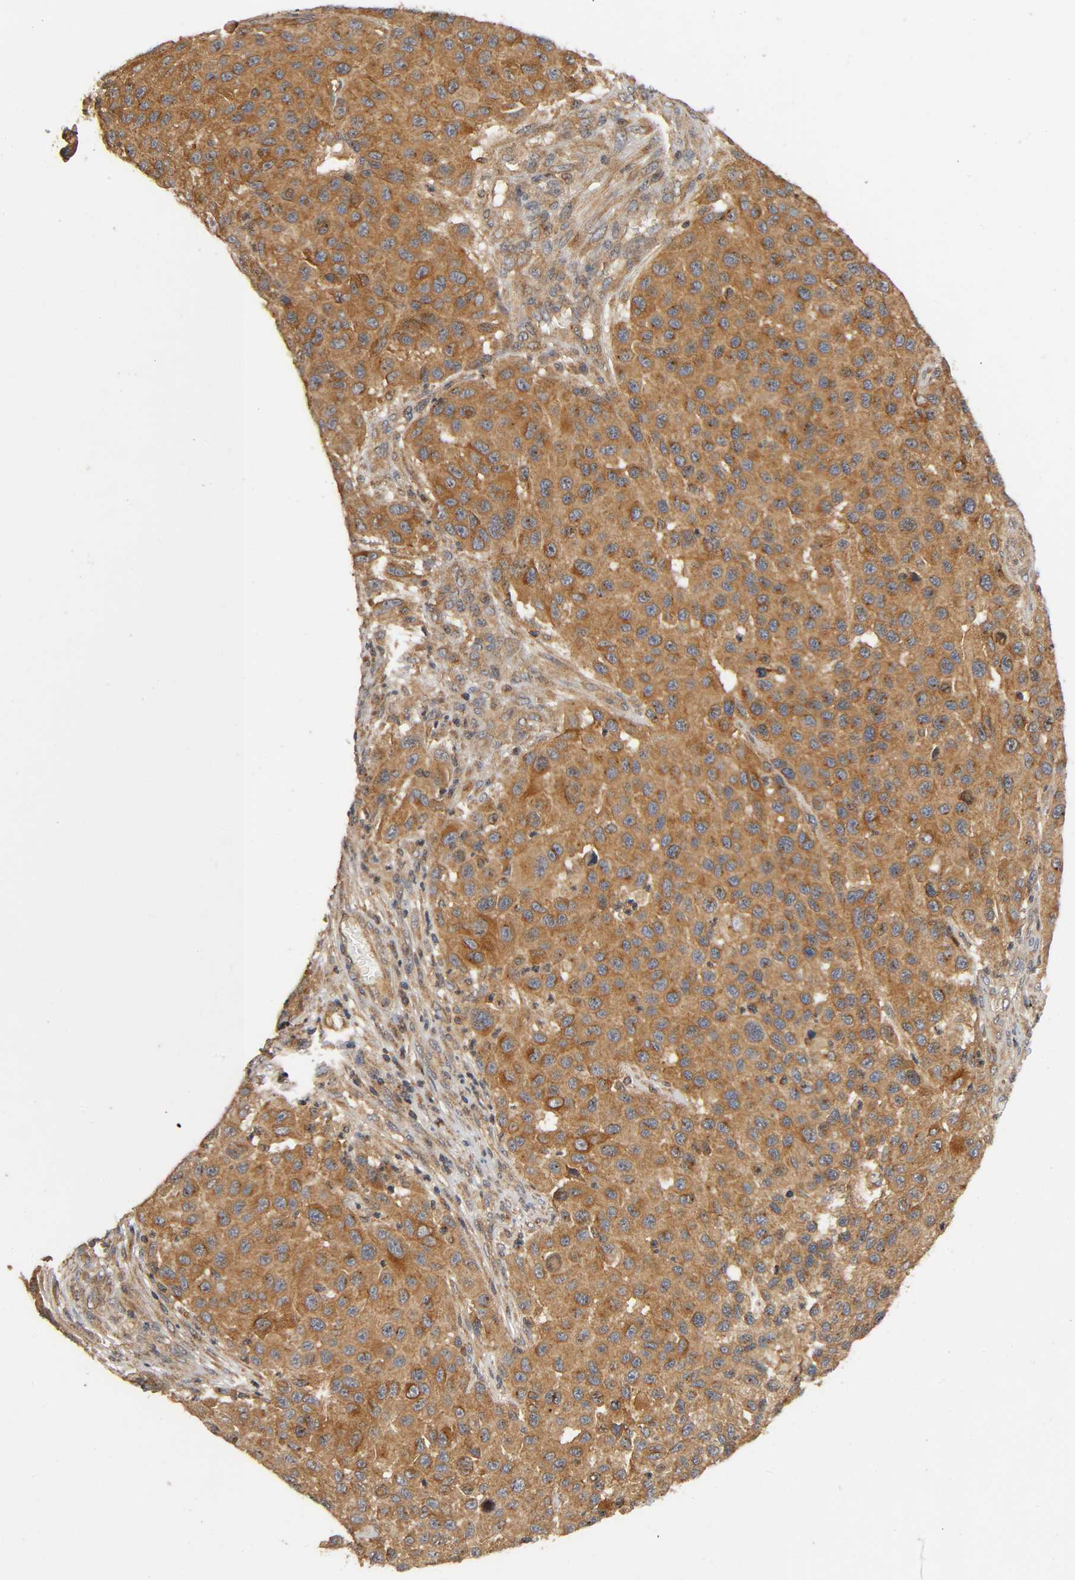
{"staining": {"intensity": "moderate", "quantity": ">75%", "location": "cytoplasmic/membranous"}, "tissue": "melanoma", "cell_type": "Tumor cells", "image_type": "cancer", "snomed": [{"axis": "morphology", "description": "Malignant melanoma, Metastatic site"}, {"axis": "topography", "description": "Lymph node"}], "caption": "Brown immunohistochemical staining in human melanoma shows moderate cytoplasmic/membranous positivity in approximately >75% of tumor cells.", "gene": "IKBKB", "patient": {"sex": "male", "age": 61}}